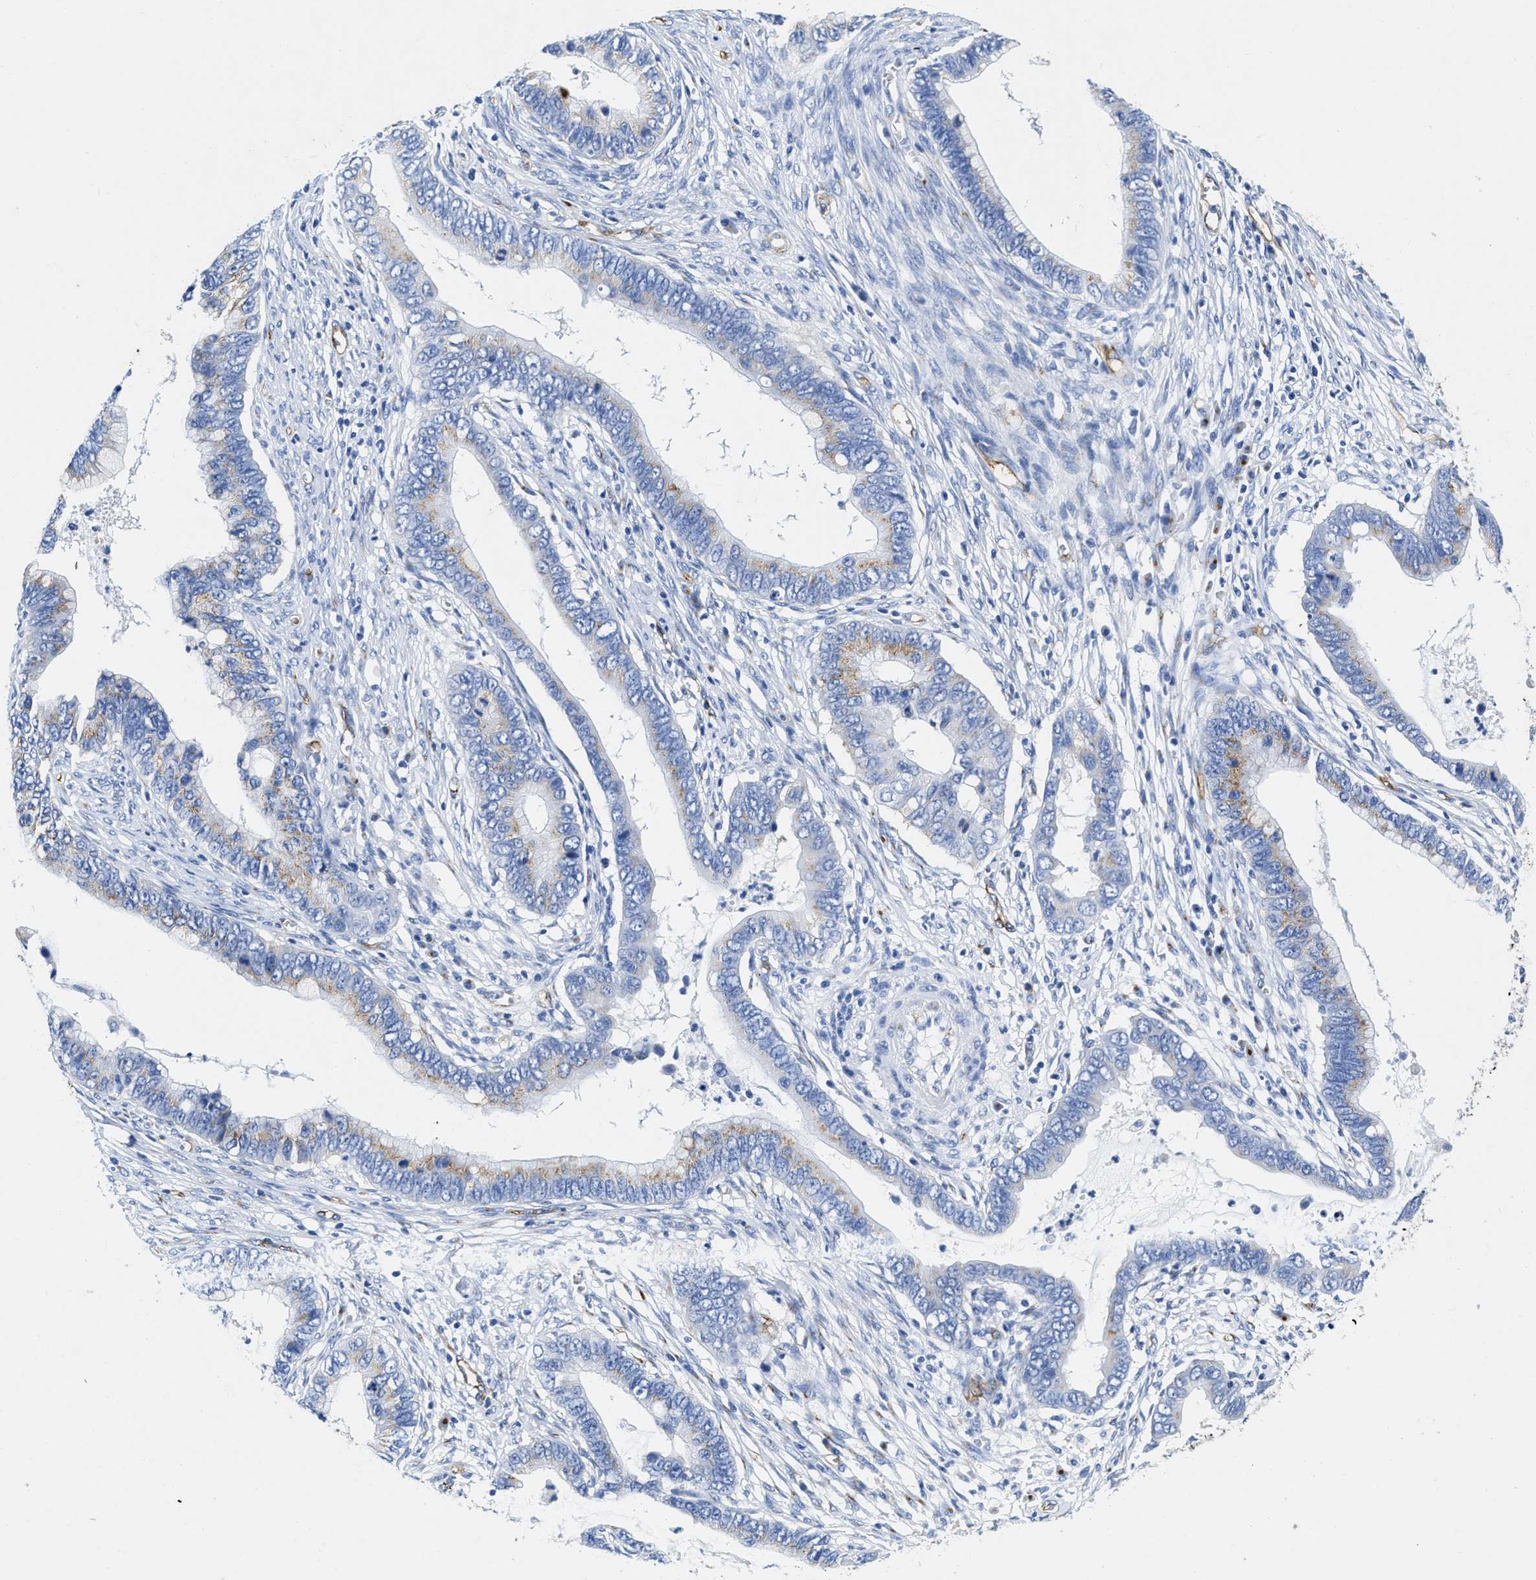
{"staining": {"intensity": "moderate", "quantity": "<25%", "location": "cytoplasmic/membranous"}, "tissue": "cervical cancer", "cell_type": "Tumor cells", "image_type": "cancer", "snomed": [{"axis": "morphology", "description": "Adenocarcinoma, NOS"}, {"axis": "topography", "description": "Cervix"}], "caption": "Tumor cells reveal moderate cytoplasmic/membranous staining in approximately <25% of cells in cervical cancer. (brown staining indicates protein expression, while blue staining denotes nuclei).", "gene": "TVP23B", "patient": {"sex": "female", "age": 44}}